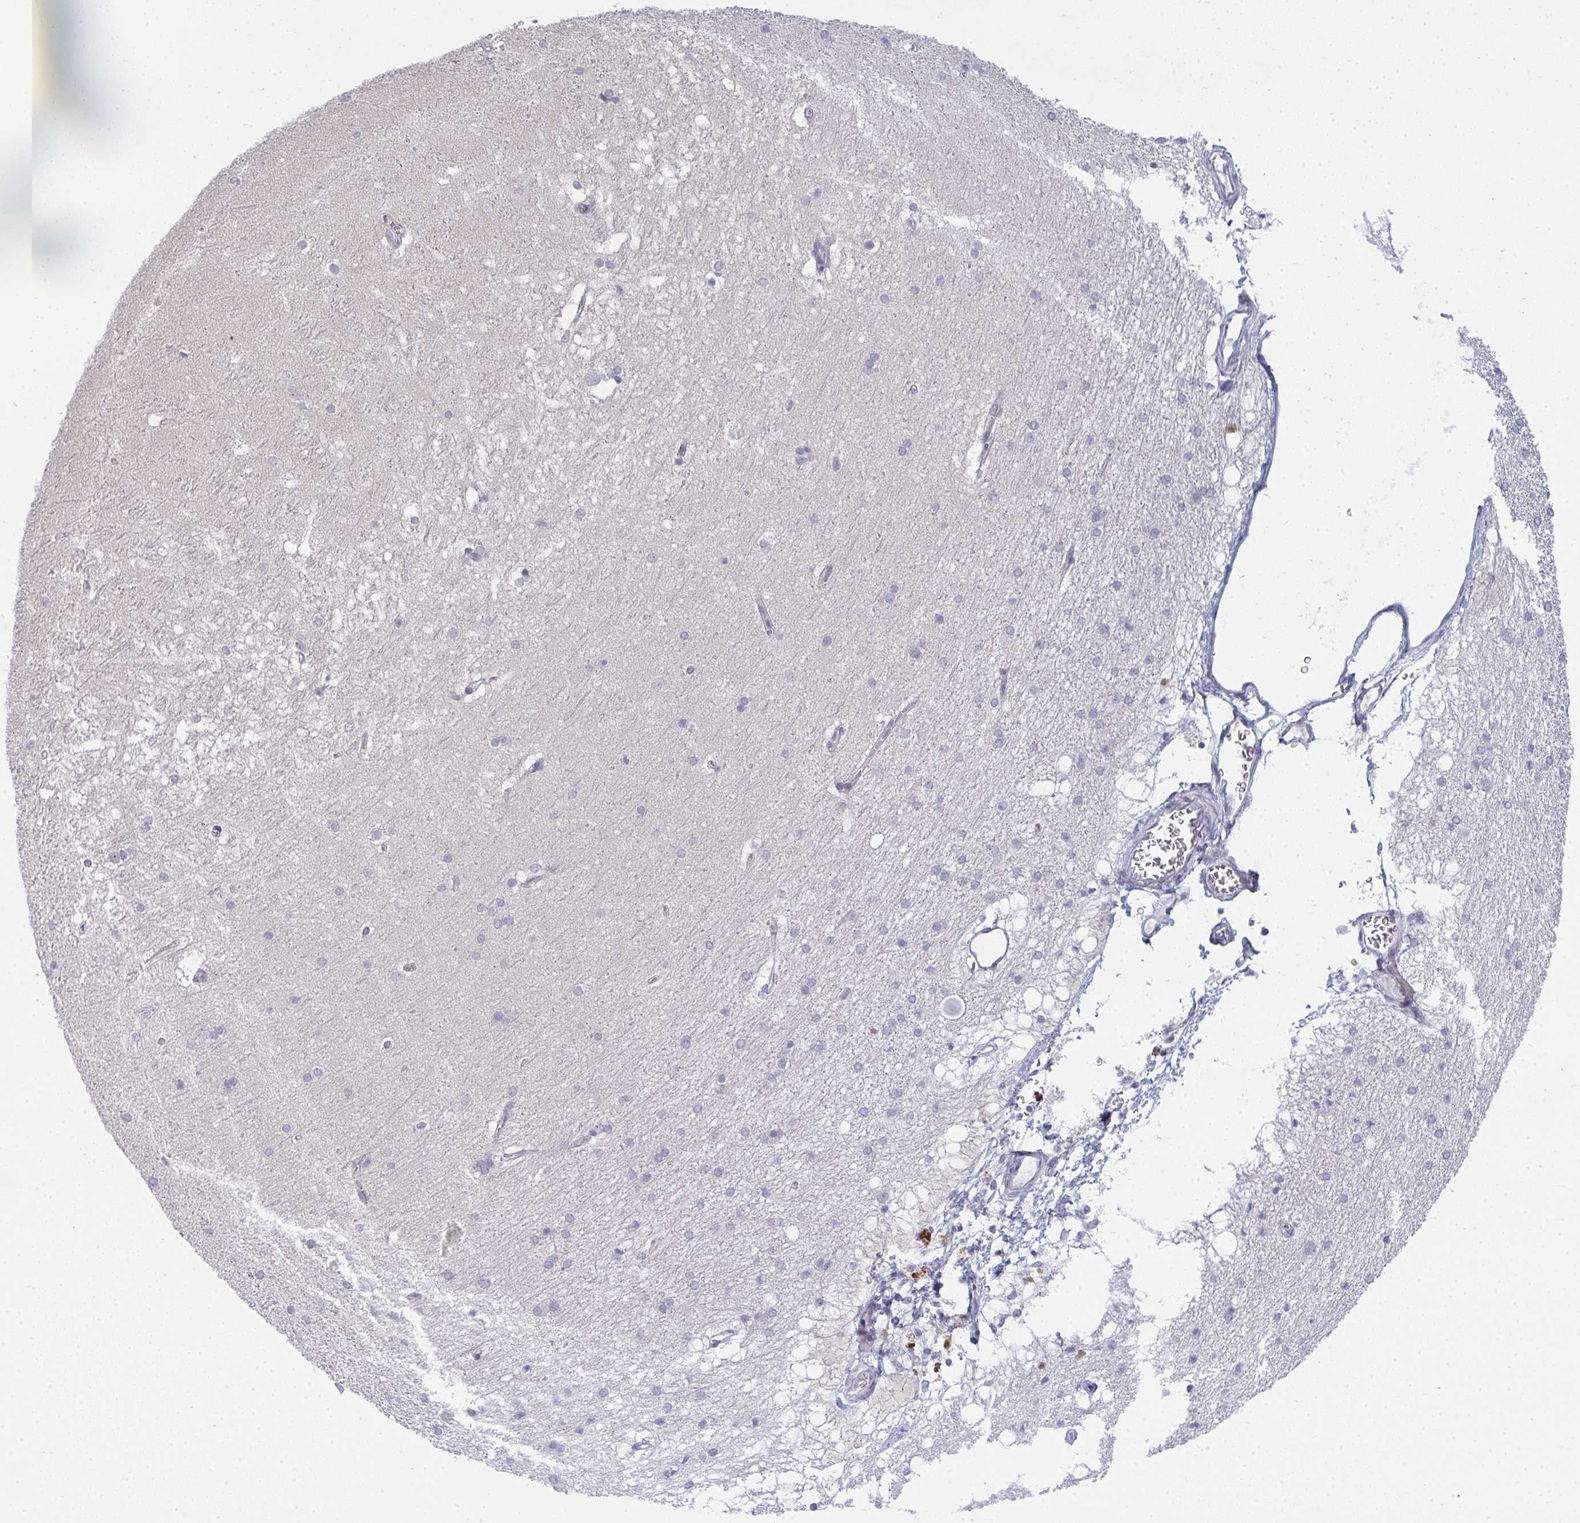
{"staining": {"intensity": "negative", "quantity": "none", "location": "none"}, "tissue": "hippocampus", "cell_type": "Glial cells", "image_type": "normal", "snomed": [{"axis": "morphology", "description": "Normal tissue, NOS"}, {"axis": "topography", "description": "Cerebral cortex"}, {"axis": "topography", "description": "Hippocampus"}], "caption": "Human hippocampus stained for a protein using IHC shows no expression in glial cells.", "gene": "TMEM82", "patient": {"sex": "female", "age": 19}}